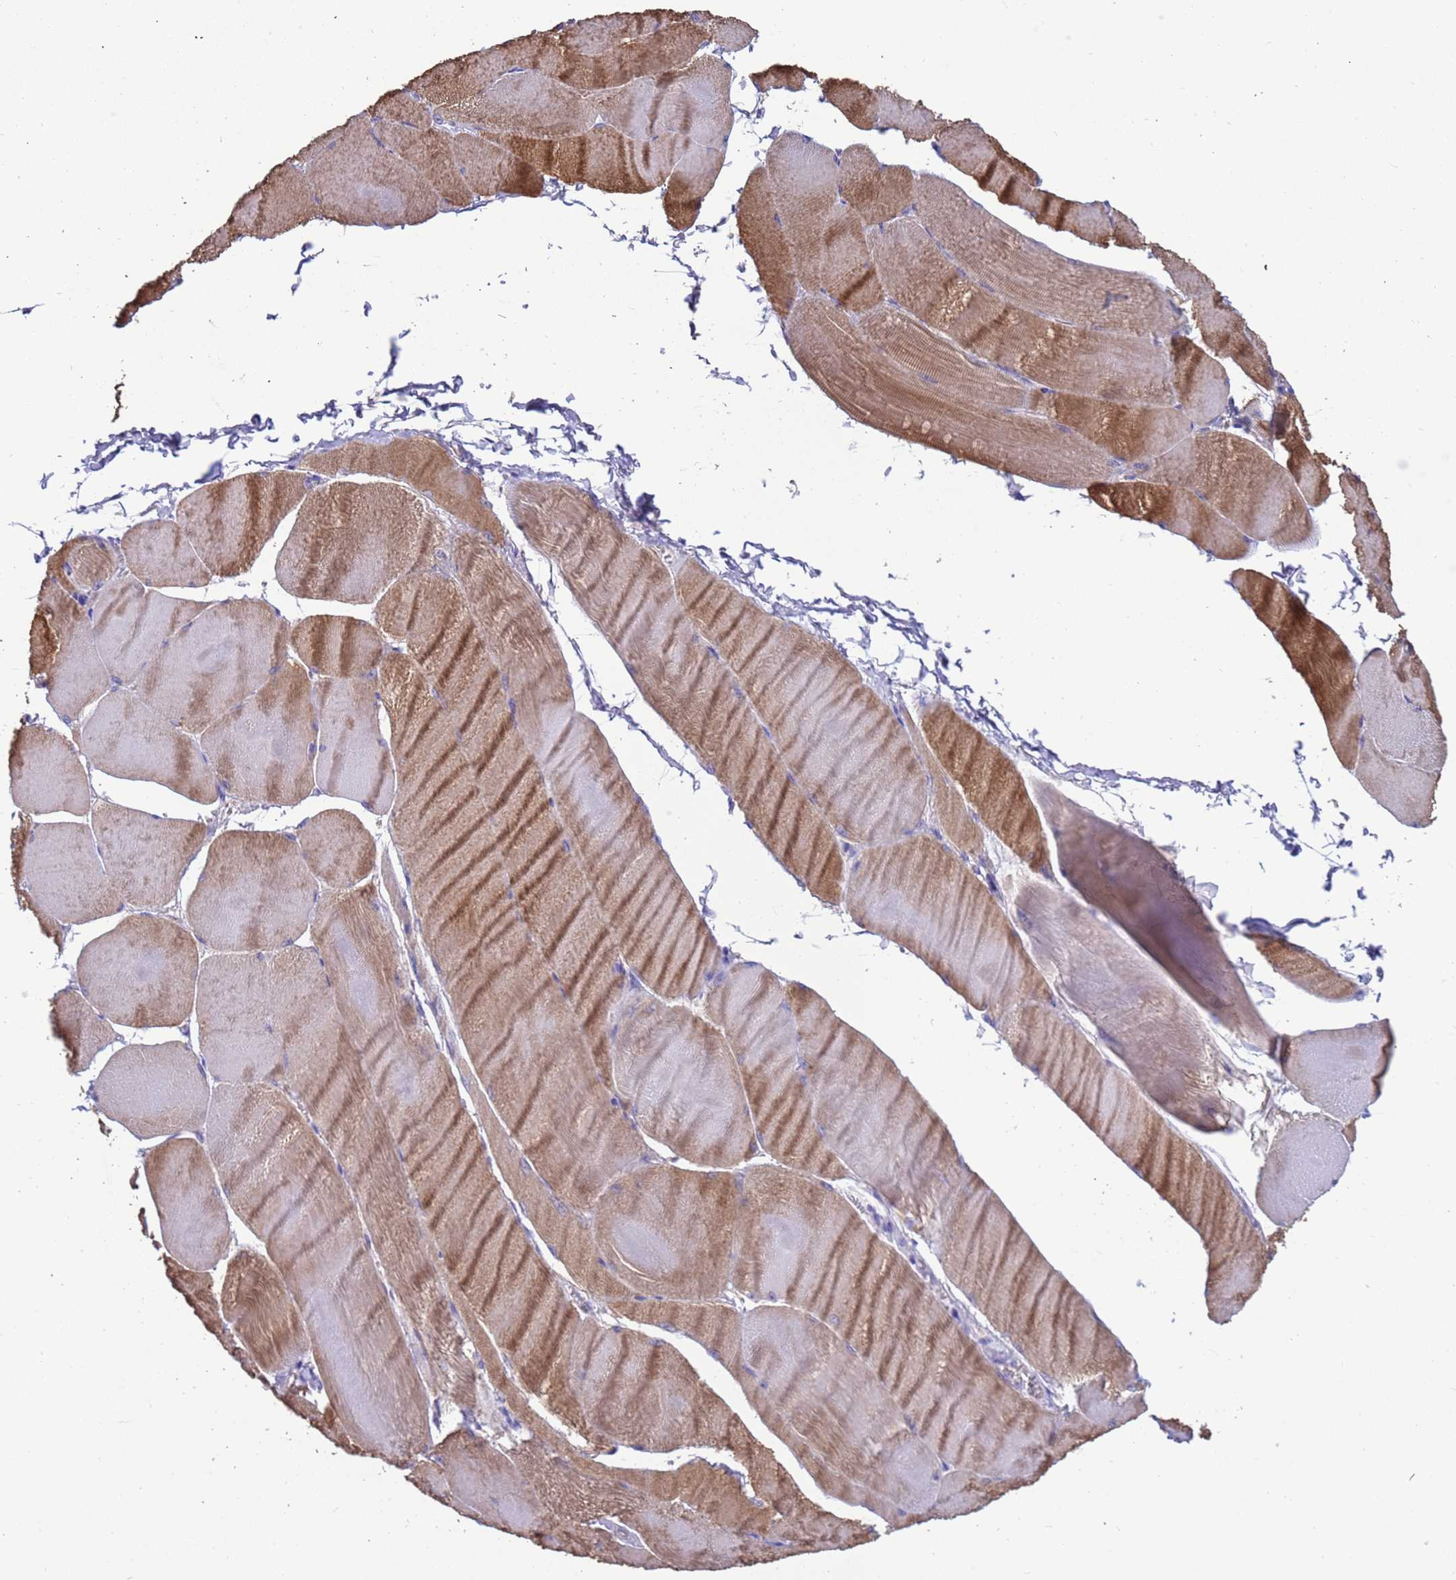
{"staining": {"intensity": "moderate", "quantity": ">75%", "location": "cytoplasmic/membranous"}, "tissue": "skeletal muscle", "cell_type": "Myocytes", "image_type": "normal", "snomed": [{"axis": "morphology", "description": "Normal tissue, NOS"}, {"axis": "morphology", "description": "Basal cell carcinoma"}, {"axis": "topography", "description": "Skeletal muscle"}], "caption": "Immunohistochemistry image of normal skeletal muscle stained for a protein (brown), which demonstrates medium levels of moderate cytoplasmic/membranous positivity in about >75% of myocytes.", "gene": "SRL", "patient": {"sex": "female", "age": 64}}